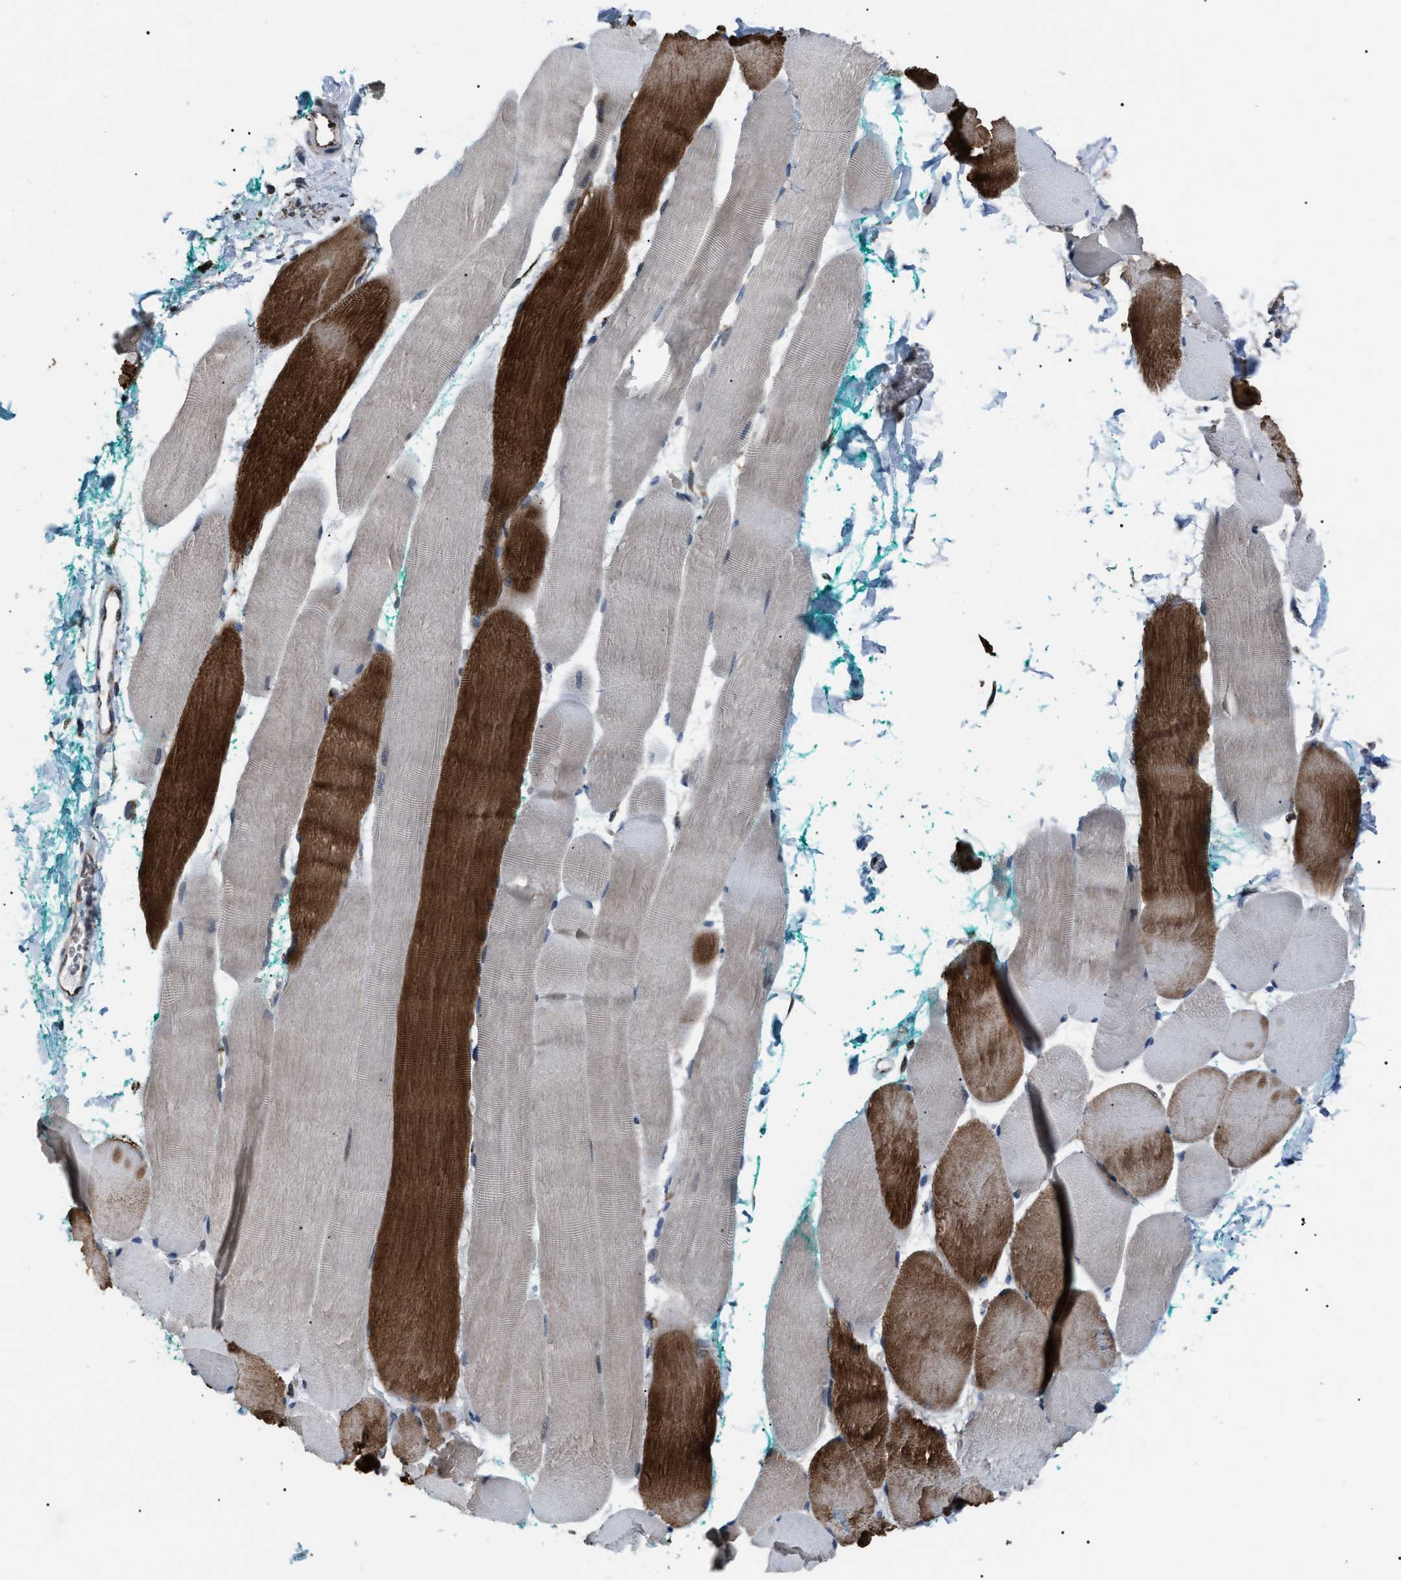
{"staining": {"intensity": "strong", "quantity": "25%-75%", "location": "cytoplasmic/membranous"}, "tissue": "skeletal muscle", "cell_type": "Myocytes", "image_type": "normal", "snomed": [{"axis": "morphology", "description": "Normal tissue, NOS"}, {"axis": "morphology", "description": "Squamous cell carcinoma, NOS"}, {"axis": "topography", "description": "Skeletal muscle"}], "caption": "Skeletal muscle stained for a protein (brown) demonstrates strong cytoplasmic/membranous positive expression in approximately 25%-75% of myocytes.", "gene": "AGO2", "patient": {"sex": "male", "age": 51}}